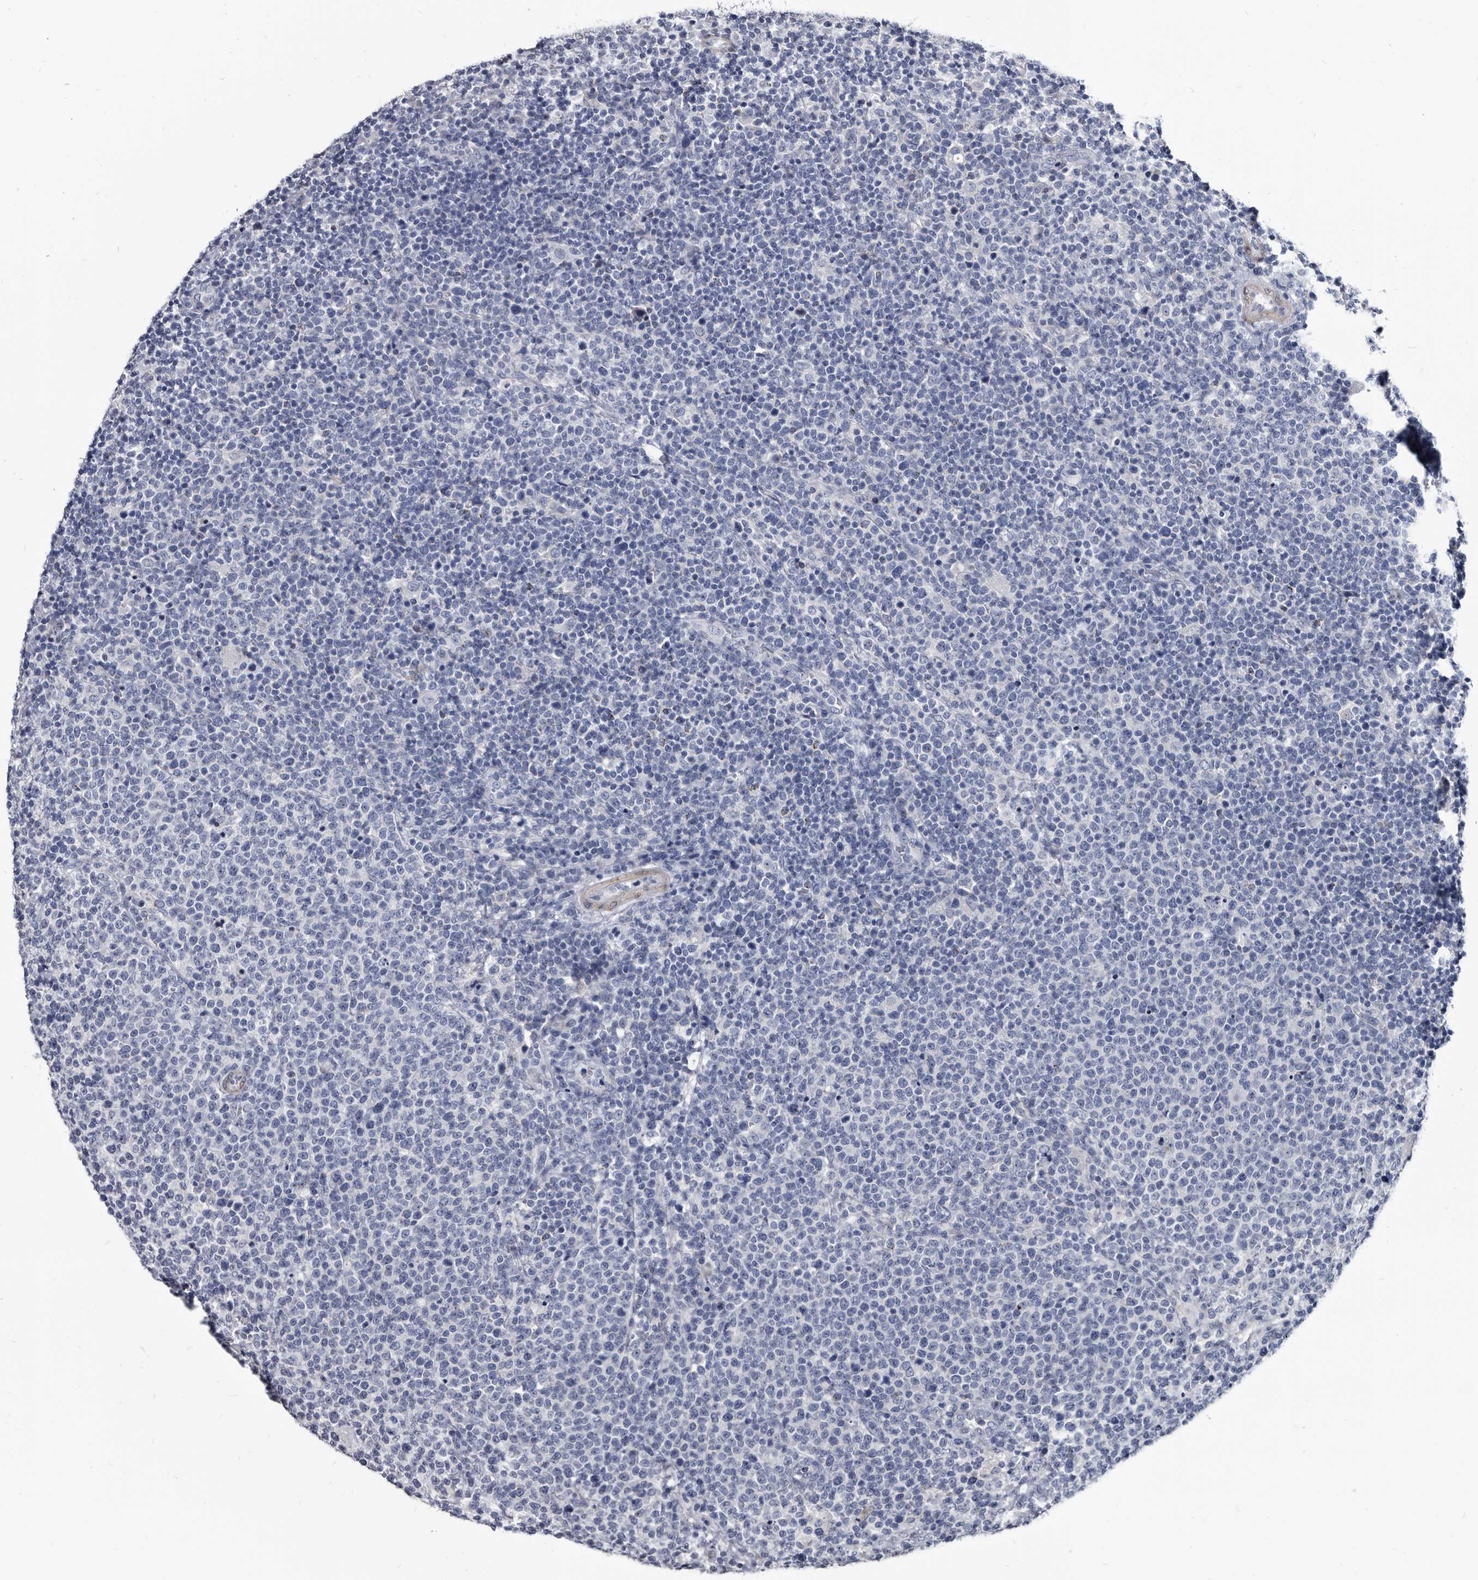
{"staining": {"intensity": "negative", "quantity": "none", "location": "none"}, "tissue": "lymphoma", "cell_type": "Tumor cells", "image_type": "cancer", "snomed": [{"axis": "morphology", "description": "Malignant lymphoma, non-Hodgkin's type, High grade"}, {"axis": "topography", "description": "Lymph node"}], "caption": "The micrograph exhibits no significant expression in tumor cells of malignant lymphoma, non-Hodgkin's type (high-grade).", "gene": "PRSS8", "patient": {"sex": "male", "age": 61}}